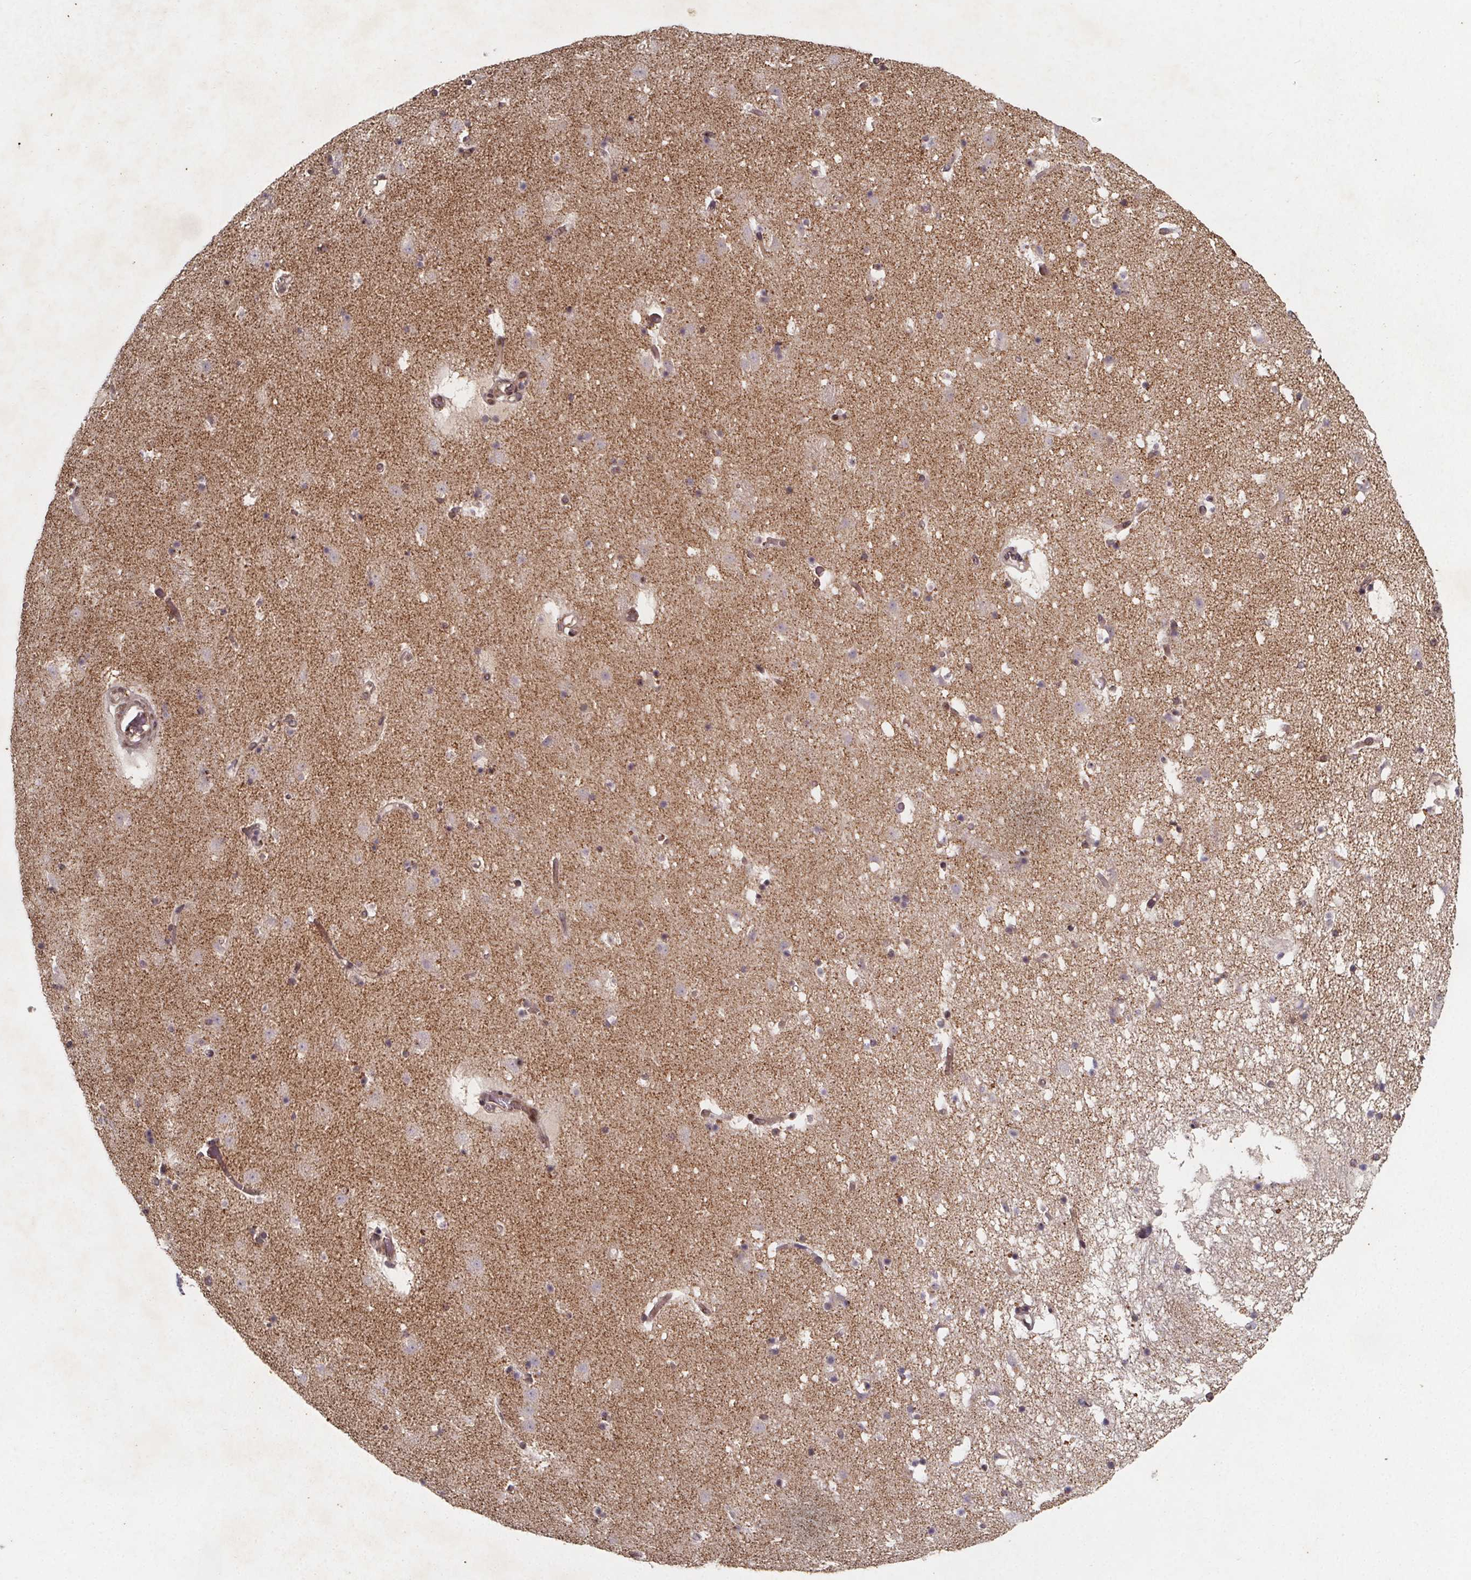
{"staining": {"intensity": "weak", "quantity": "<25%", "location": "cytoplasmic/membranous"}, "tissue": "caudate", "cell_type": "Glial cells", "image_type": "normal", "snomed": [{"axis": "morphology", "description": "Normal tissue, NOS"}, {"axis": "topography", "description": "Lateral ventricle wall"}], "caption": "Immunohistochemistry (IHC) of benign caudate exhibits no staining in glial cells.", "gene": "PIERCE2", "patient": {"sex": "female", "age": 42}}